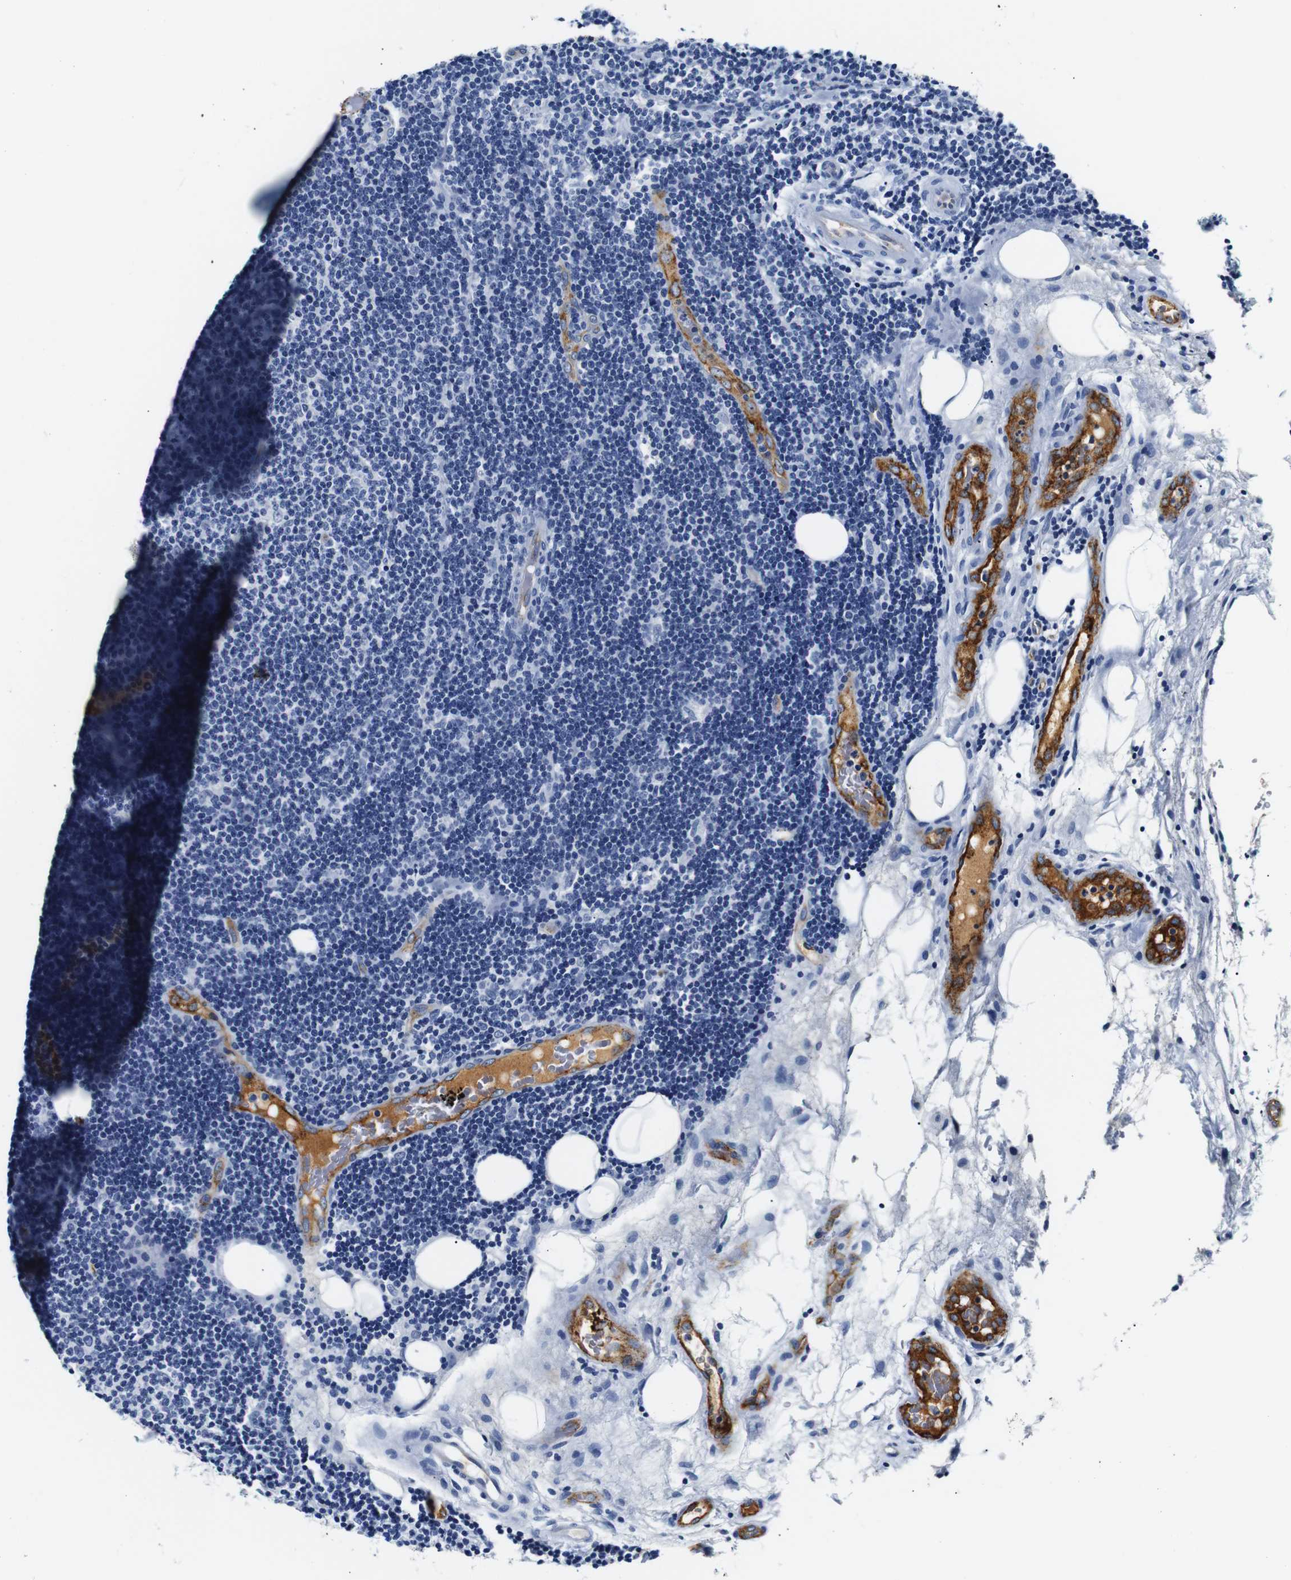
{"staining": {"intensity": "negative", "quantity": "none", "location": "none"}, "tissue": "lymphoma", "cell_type": "Tumor cells", "image_type": "cancer", "snomed": [{"axis": "morphology", "description": "Malignant lymphoma, non-Hodgkin's type, Low grade"}, {"axis": "topography", "description": "Lymph node"}], "caption": "DAB (3,3'-diaminobenzidine) immunohistochemical staining of human low-grade malignant lymphoma, non-Hodgkin's type exhibits no significant expression in tumor cells.", "gene": "MUC4", "patient": {"sex": "male", "age": 83}}